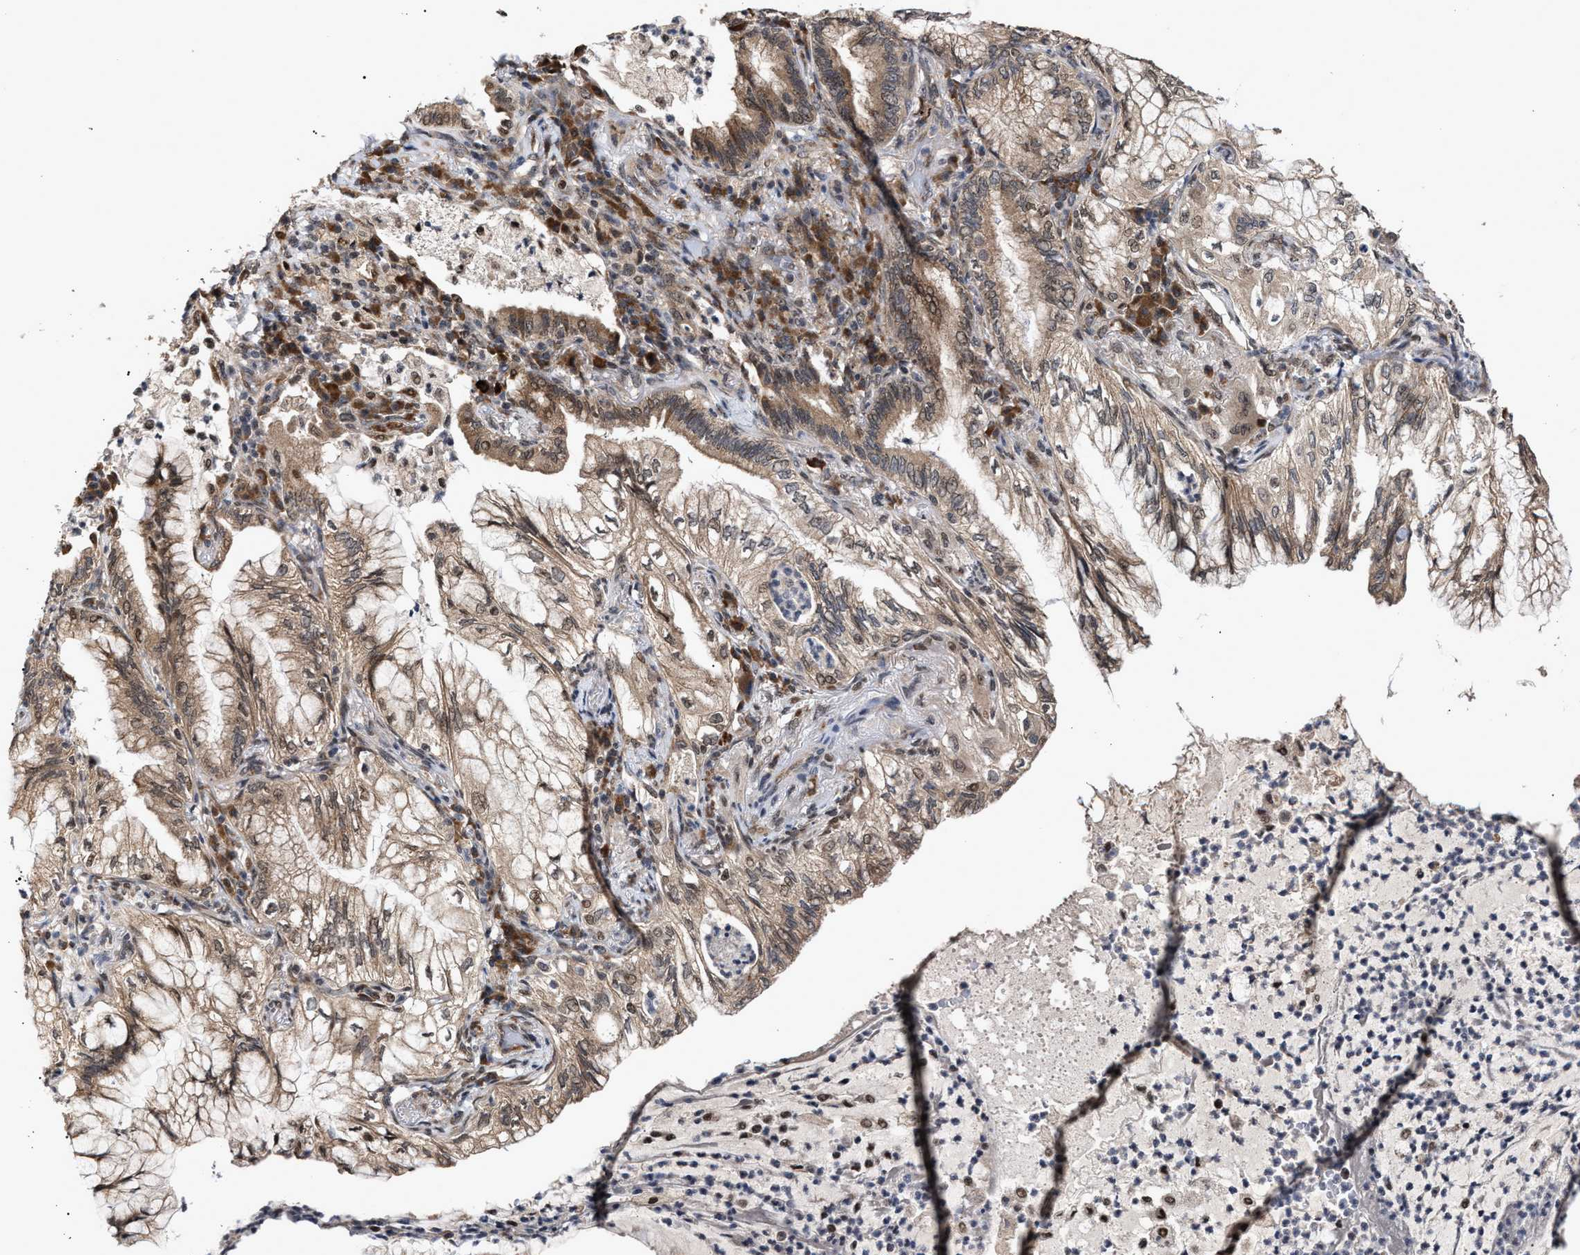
{"staining": {"intensity": "moderate", "quantity": ">75%", "location": "cytoplasmic/membranous"}, "tissue": "lung cancer", "cell_type": "Tumor cells", "image_type": "cancer", "snomed": [{"axis": "morphology", "description": "Adenocarcinoma, NOS"}, {"axis": "topography", "description": "Lung"}], "caption": "DAB immunohistochemical staining of lung cancer displays moderate cytoplasmic/membranous protein expression in about >75% of tumor cells.", "gene": "MKNK2", "patient": {"sex": "female", "age": 70}}